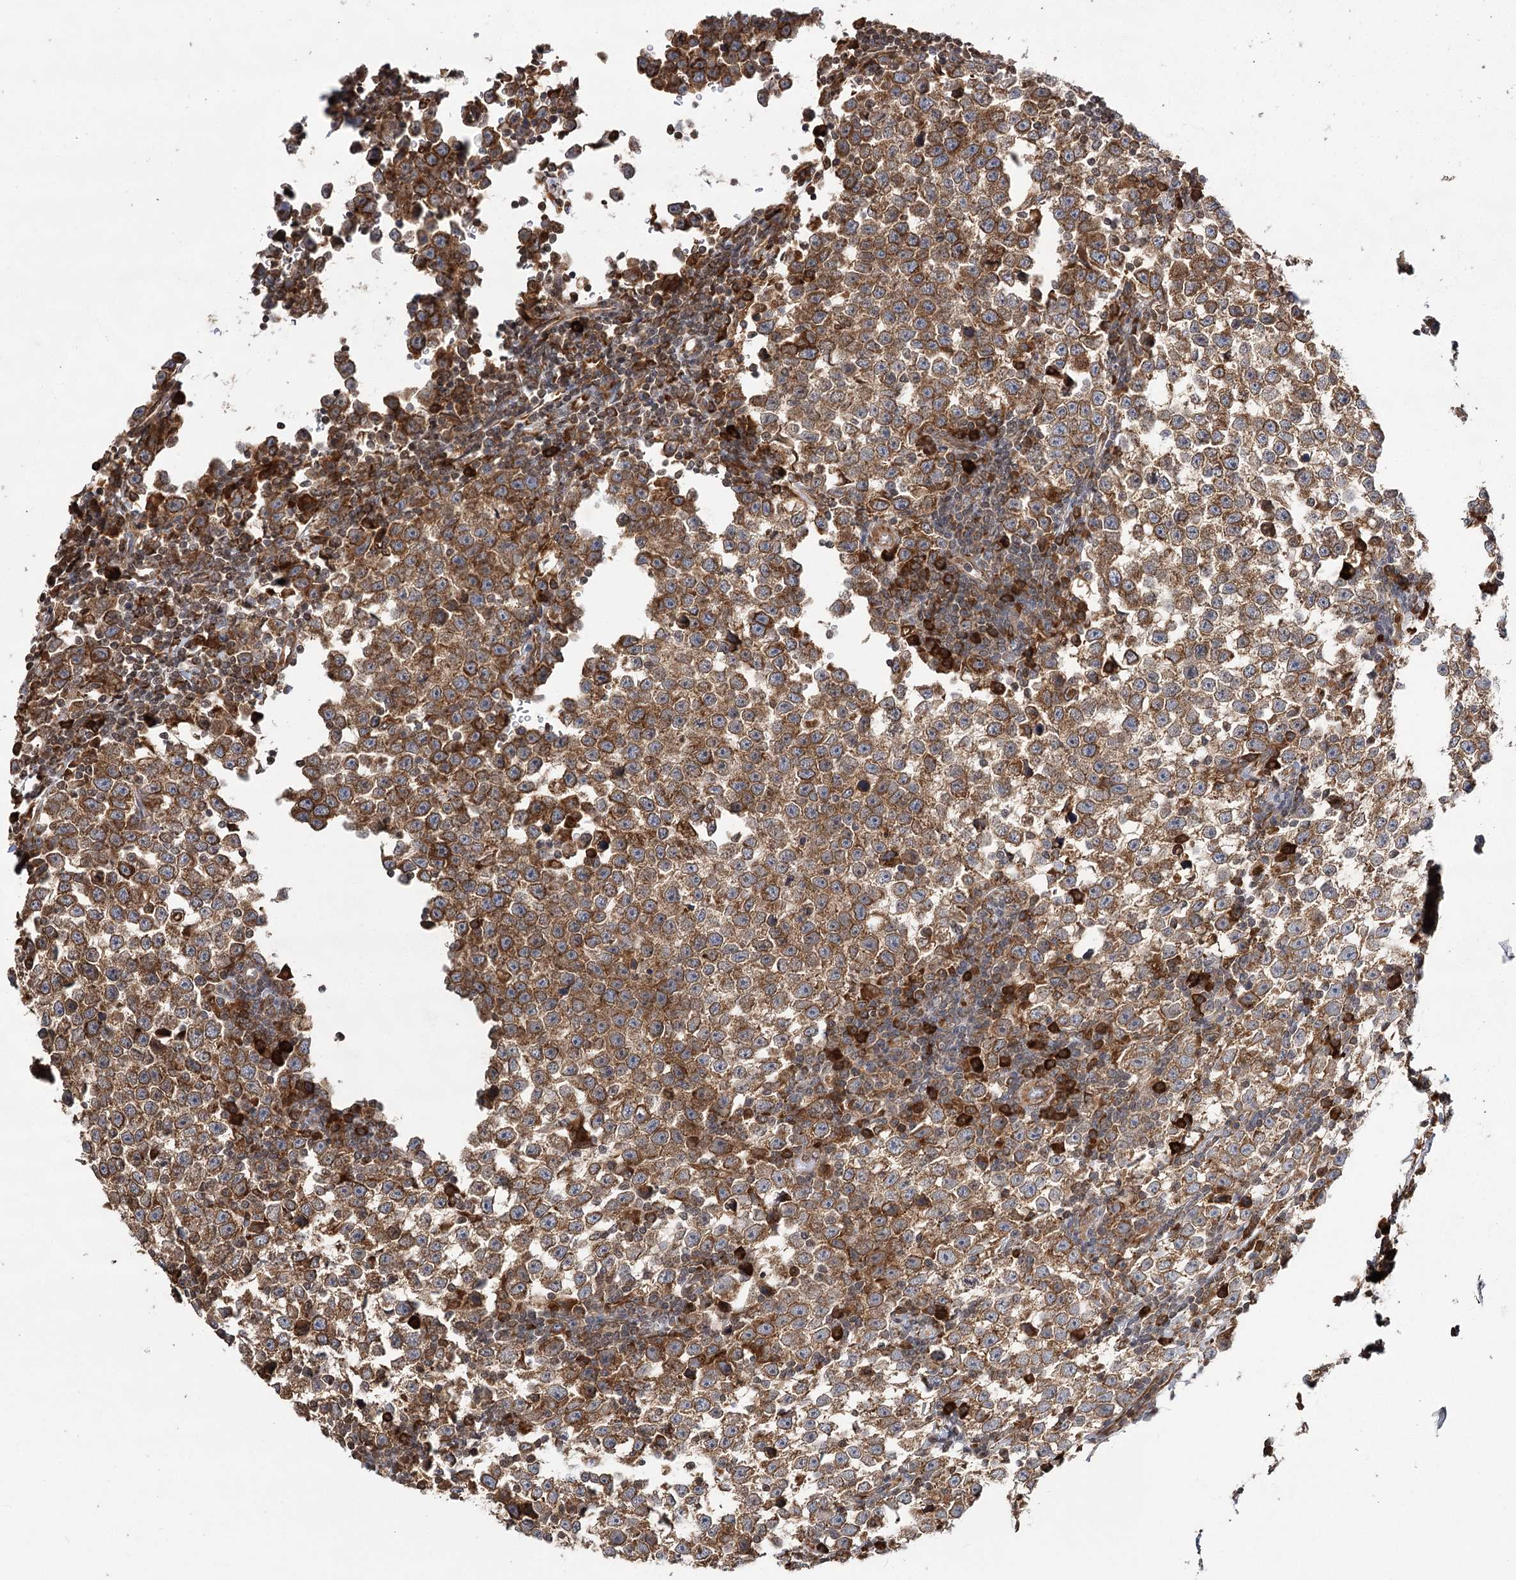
{"staining": {"intensity": "moderate", "quantity": ">75%", "location": "cytoplasmic/membranous"}, "tissue": "testis cancer", "cell_type": "Tumor cells", "image_type": "cancer", "snomed": [{"axis": "morphology", "description": "Normal tissue, NOS"}, {"axis": "morphology", "description": "Seminoma, NOS"}, {"axis": "topography", "description": "Testis"}], "caption": "Brown immunohistochemical staining in human seminoma (testis) demonstrates moderate cytoplasmic/membranous positivity in about >75% of tumor cells.", "gene": "DNAJB14", "patient": {"sex": "male", "age": 43}}